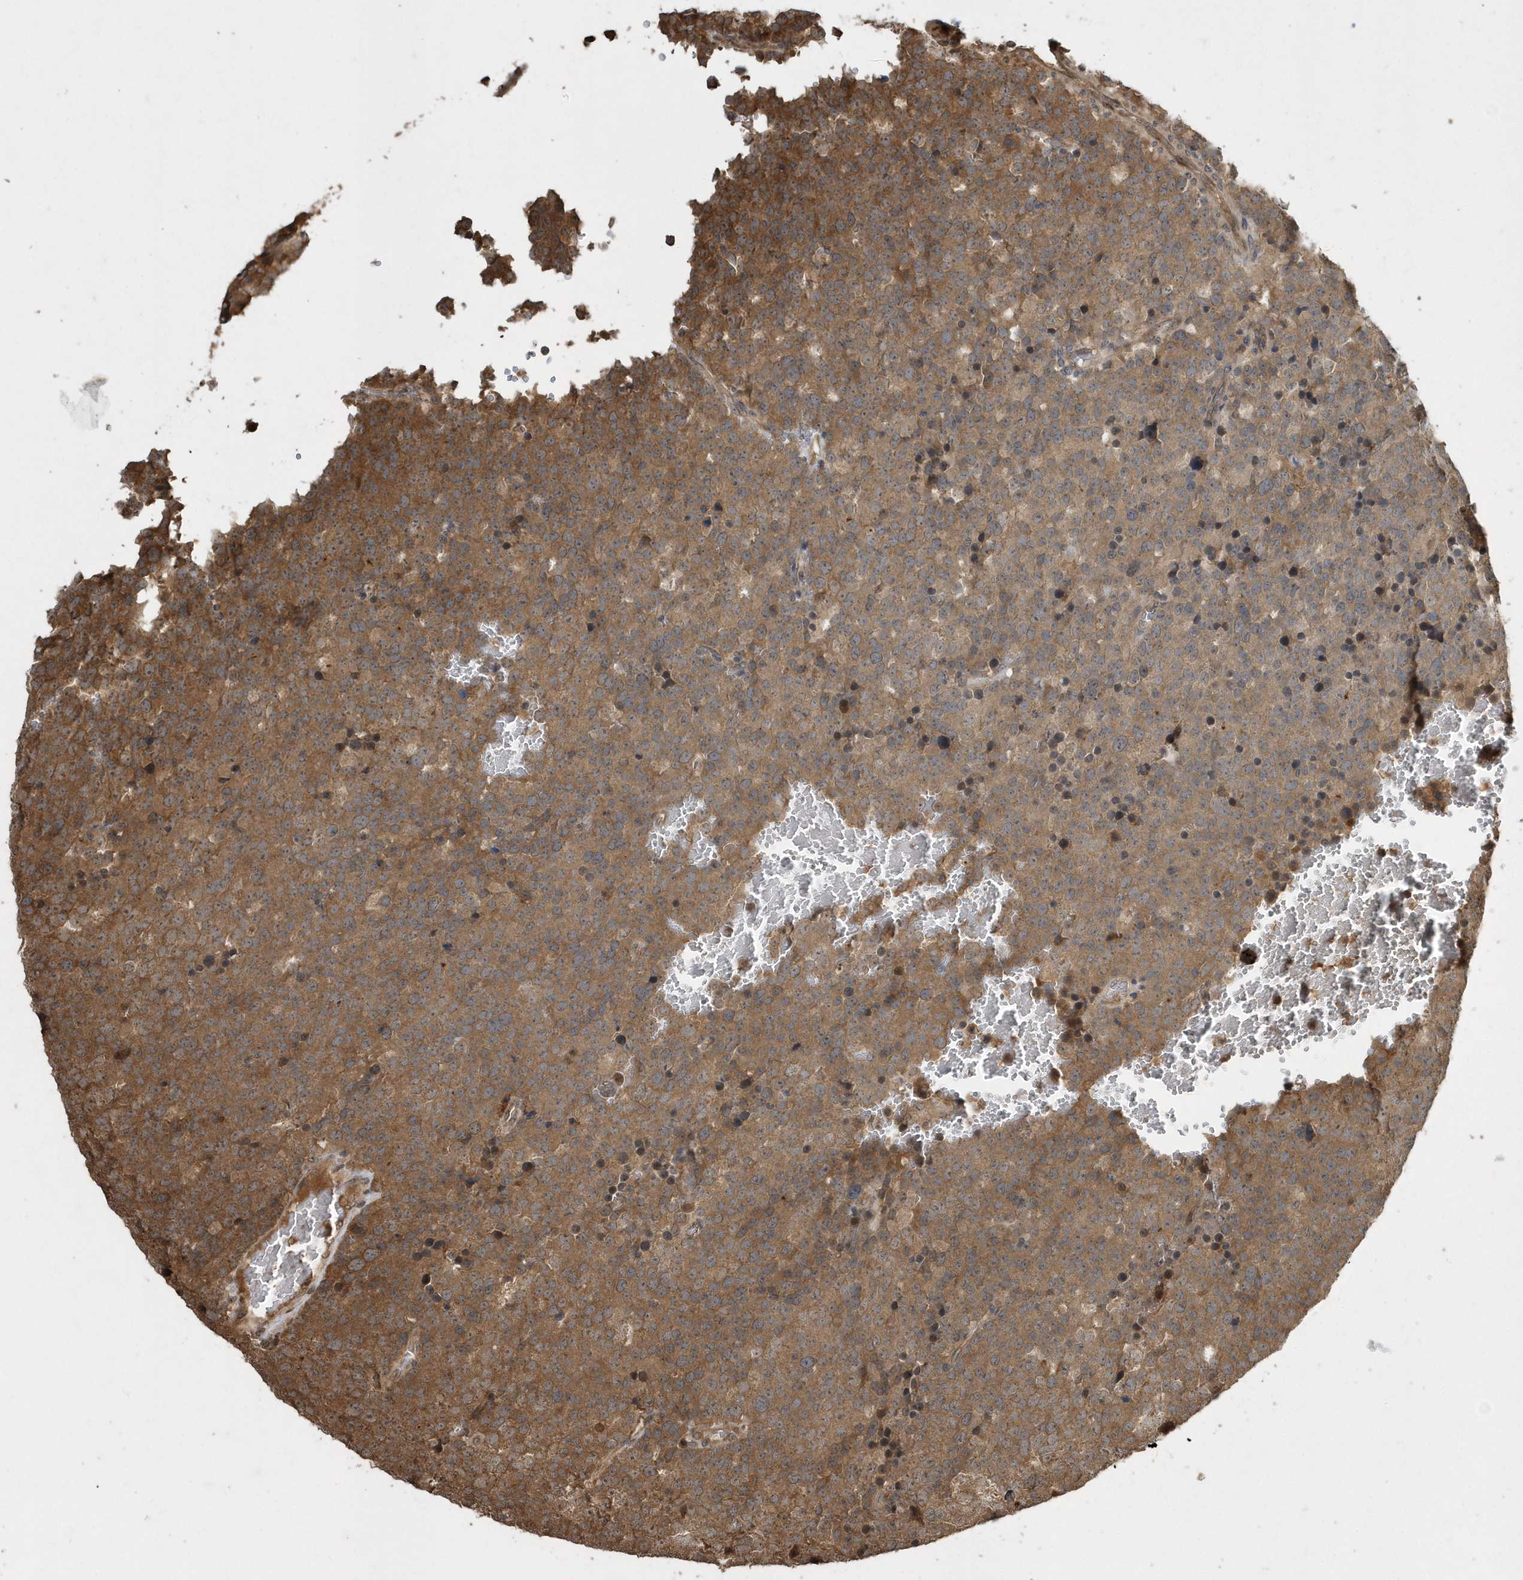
{"staining": {"intensity": "moderate", "quantity": ">75%", "location": "cytoplasmic/membranous"}, "tissue": "testis cancer", "cell_type": "Tumor cells", "image_type": "cancer", "snomed": [{"axis": "morphology", "description": "Seminoma, NOS"}, {"axis": "topography", "description": "Testis"}], "caption": "A medium amount of moderate cytoplasmic/membranous staining is seen in approximately >75% of tumor cells in seminoma (testis) tissue. (DAB (3,3'-diaminobenzidine) IHC with brightfield microscopy, high magnification).", "gene": "WASHC5", "patient": {"sex": "male", "age": 71}}